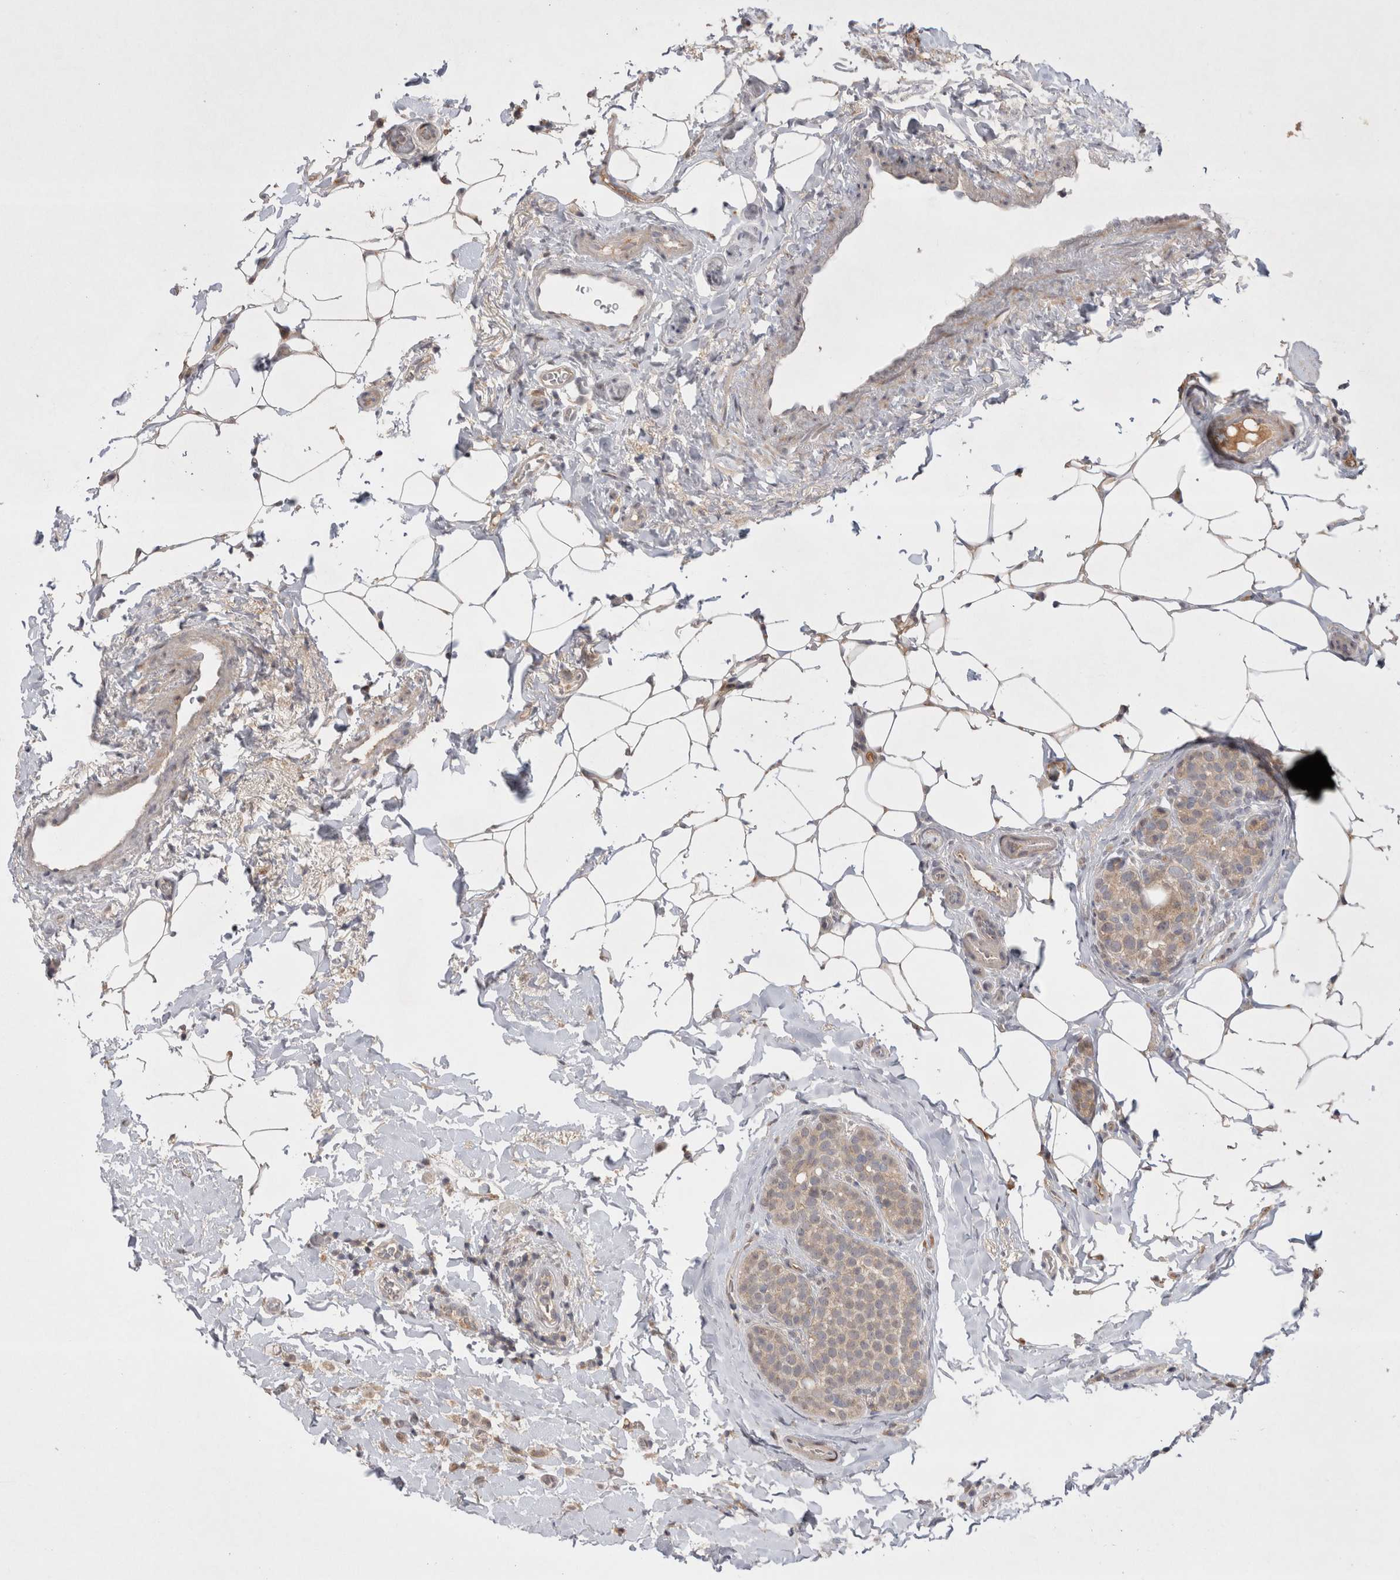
{"staining": {"intensity": "weak", "quantity": ">75%", "location": "cytoplasmic/membranous"}, "tissue": "breast cancer", "cell_type": "Tumor cells", "image_type": "cancer", "snomed": [{"axis": "morphology", "description": "Lobular carcinoma"}, {"axis": "topography", "description": "Breast"}], "caption": "Immunohistochemistry of human breast lobular carcinoma displays low levels of weak cytoplasmic/membranous positivity in approximately >75% of tumor cells.", "gene": "PLEKHM1", "patient": {"sex": "female", "age": 50}}